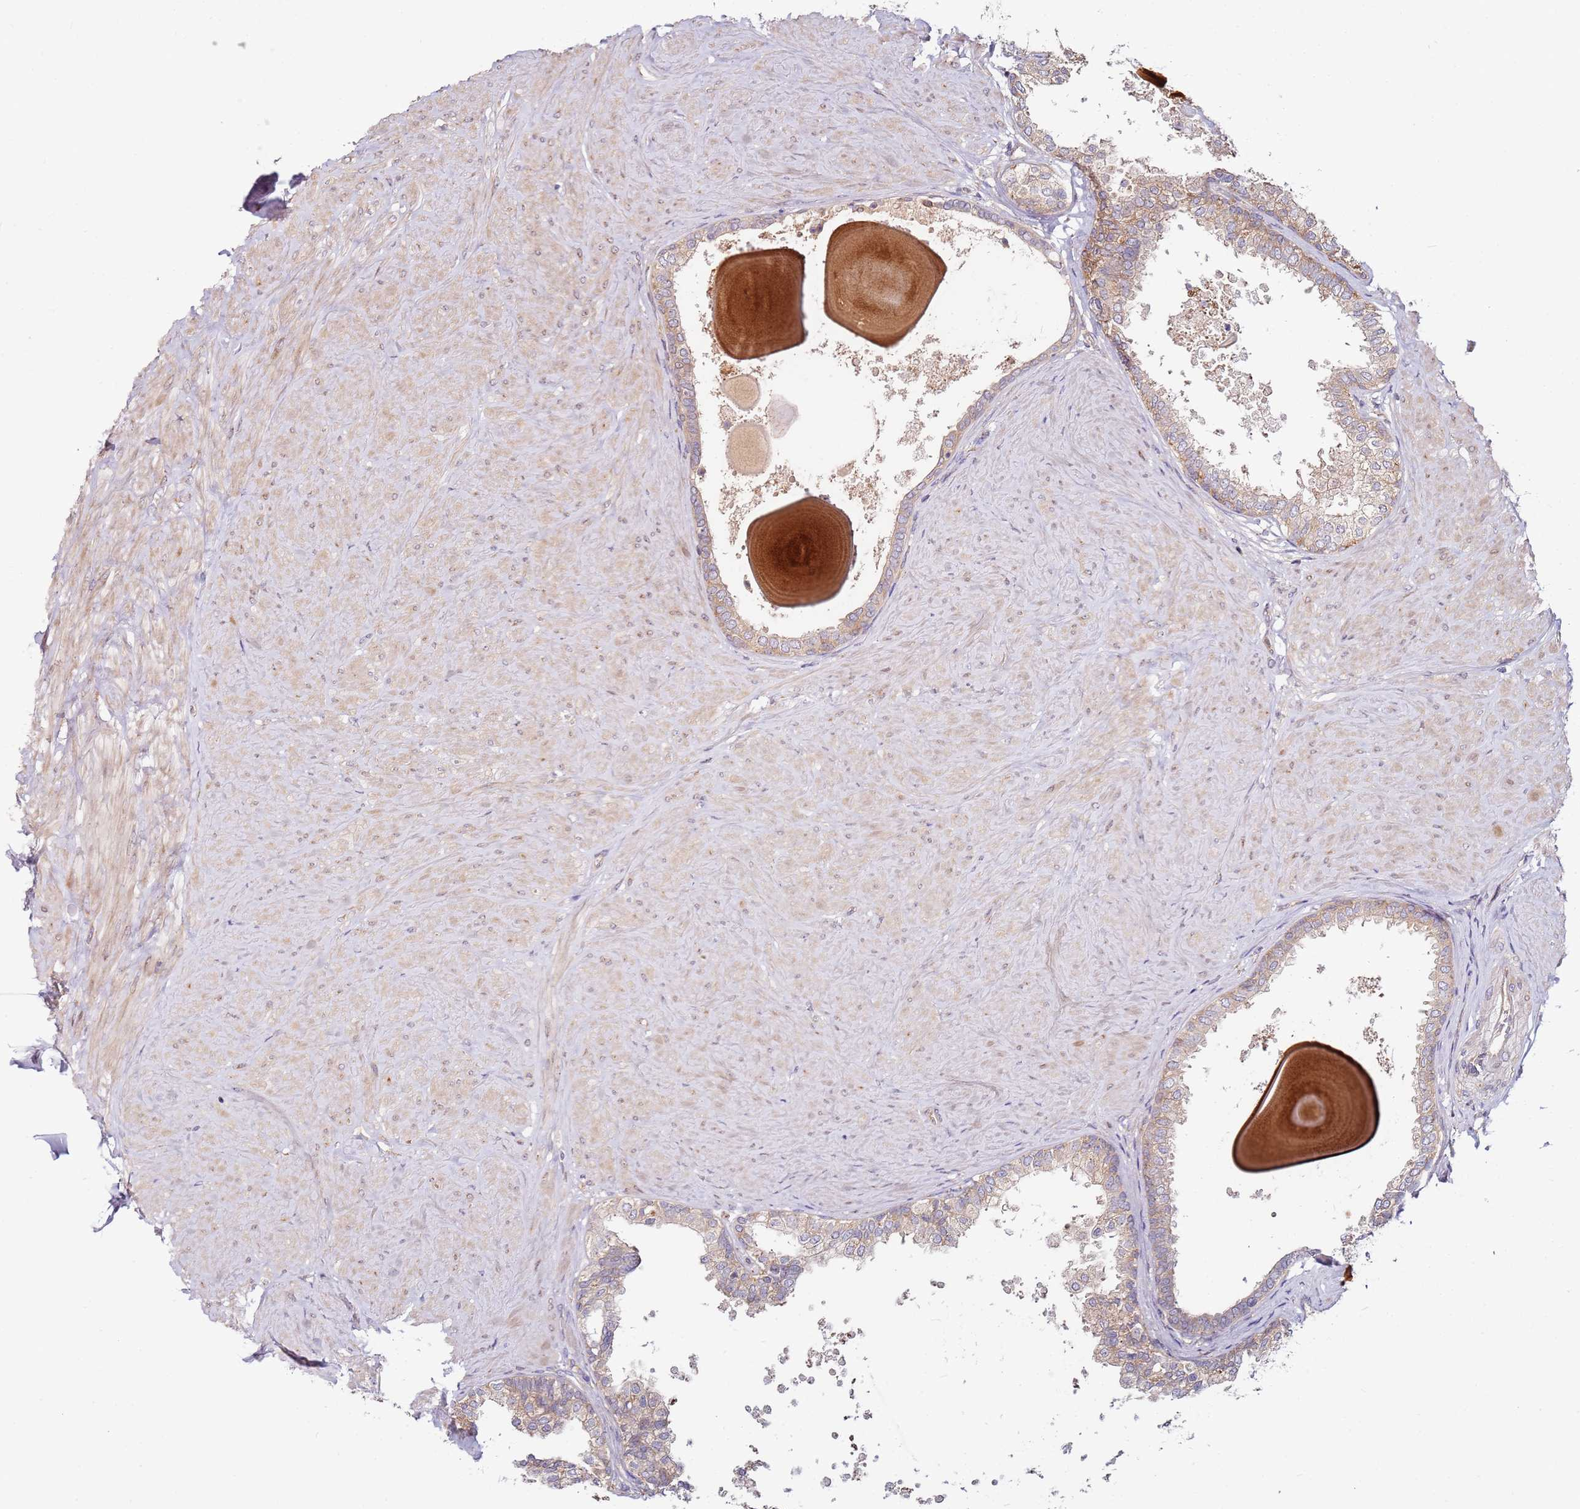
{"staining": {"intensity": "moderate", "quantity": "25%-75%", "location": "cytoplasmic/membranous"}, "tissue": "prostate", "cell_type": "Glandular cells", "image_type": "normal", "snomed": [{"axis": "morphology", "description": "Normal tissue, NOS"}, {"axis": "topography", "description": "Prostate"}], "caption": "The photomicrograph demonstrates immunohistochemical staining of normal prostate. There is moderate cytoplasmic/membranous staining is identified in approximately 25%-75% of glandular cells.", "gene": "RPS3A", "patient": {"sex": "male", "age": 48}}